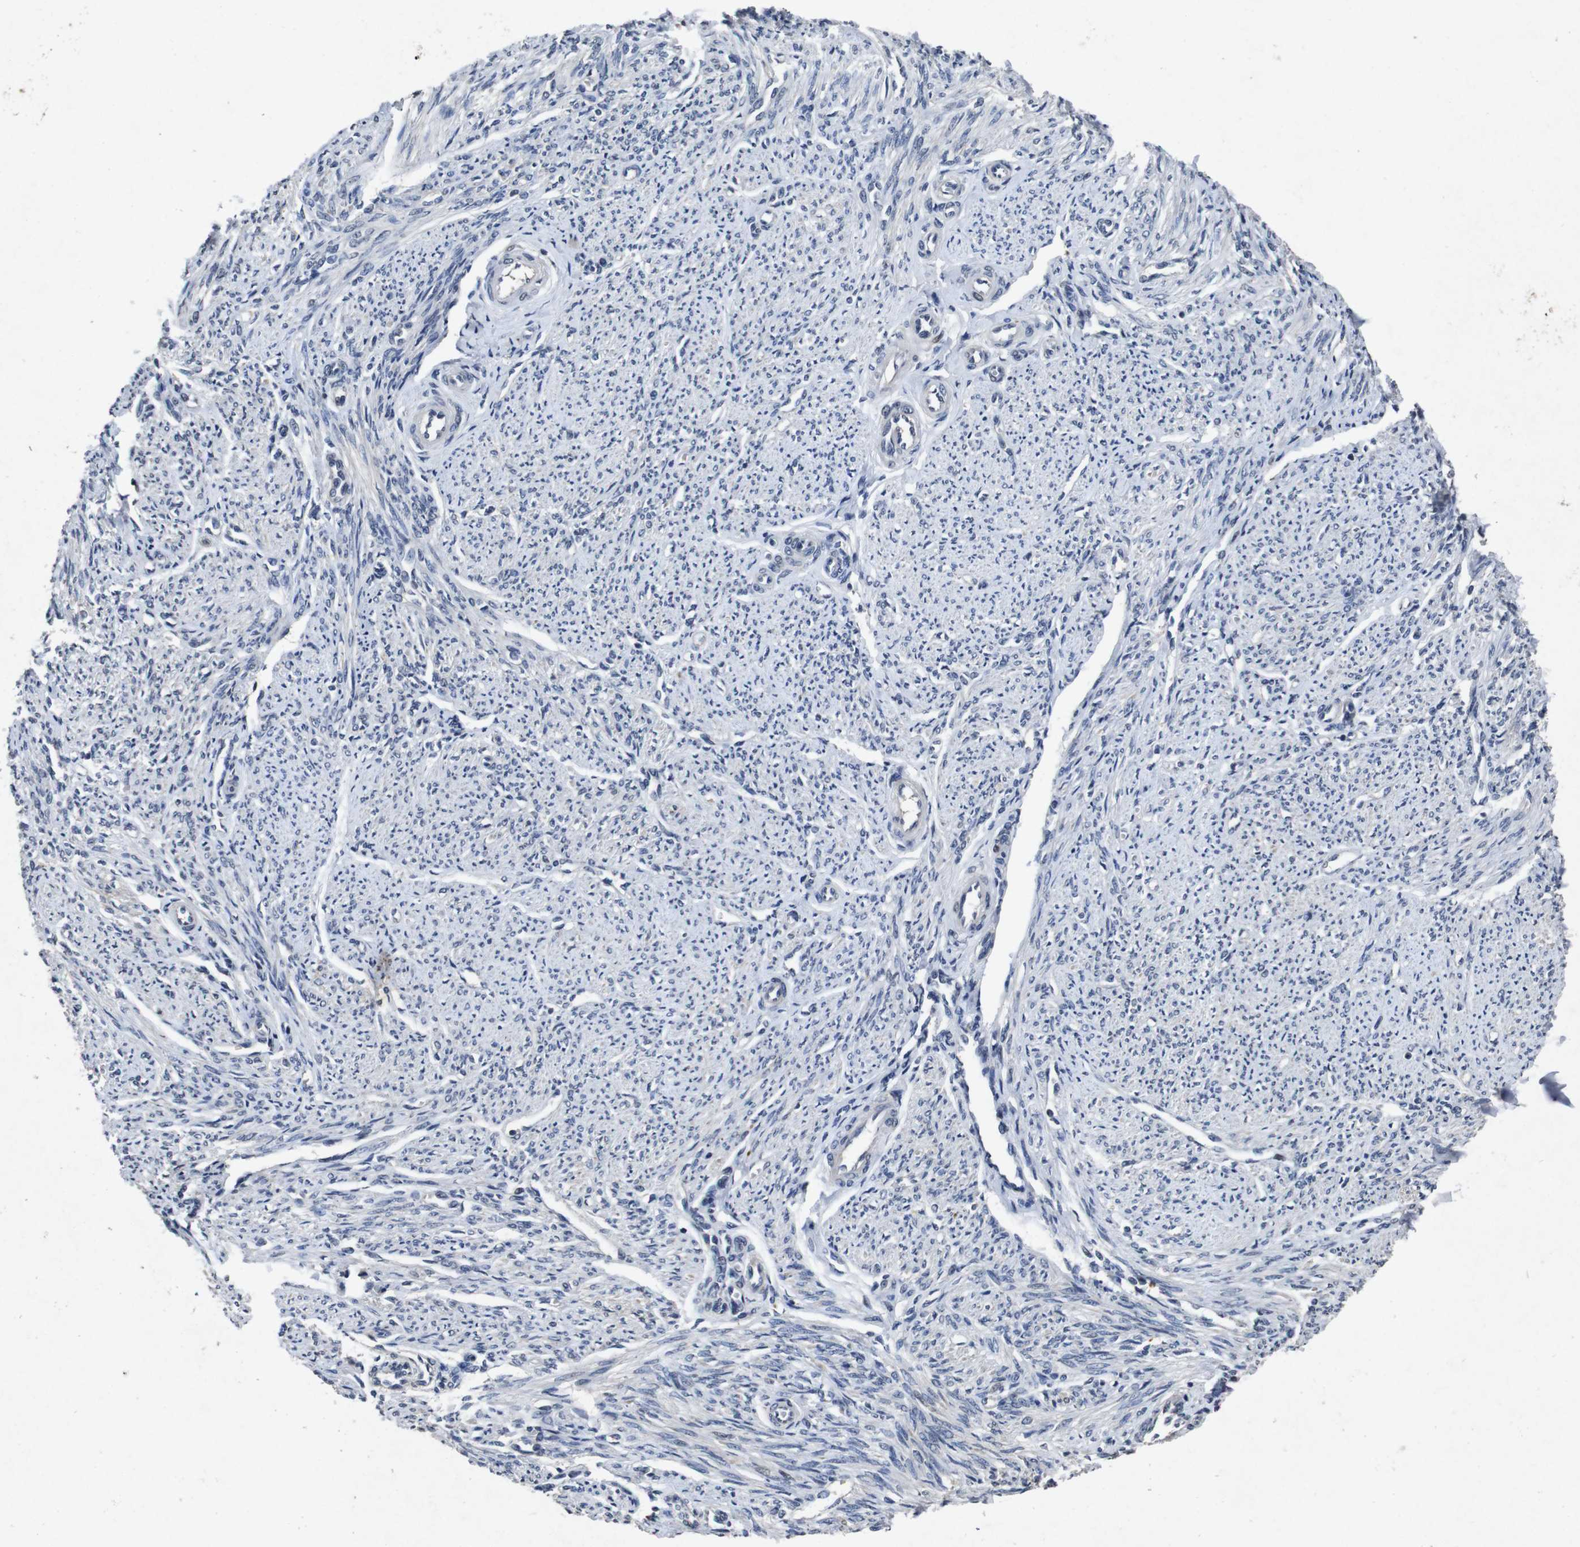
{"staining": {"intensity": "negative", "quantity": "none", "location": "none"}, "tissue": "smooth muscle", "cell_type": "Smooth muscle cells", "image_type": "normal", "snomed": [{"axis": "morphology", "description": "Normal tissue, NOS"}, {"axis": "topography", "description": "Smooth muscle"}], "caption": "DAB (3,3'-diaminobenzidine) immunohistochemical staining of normal smooth muscle reveals no significant staining in smooth muscle cells. The staining was performed using DAB (3,3'-diaminobenzidine) to visualize the protein expression in brown, while the nuclei were stained in blue with hematoxylin (Magnification: 20x).", "gene": "AKT3", "patient": {"sex": "female", "age": 65}}